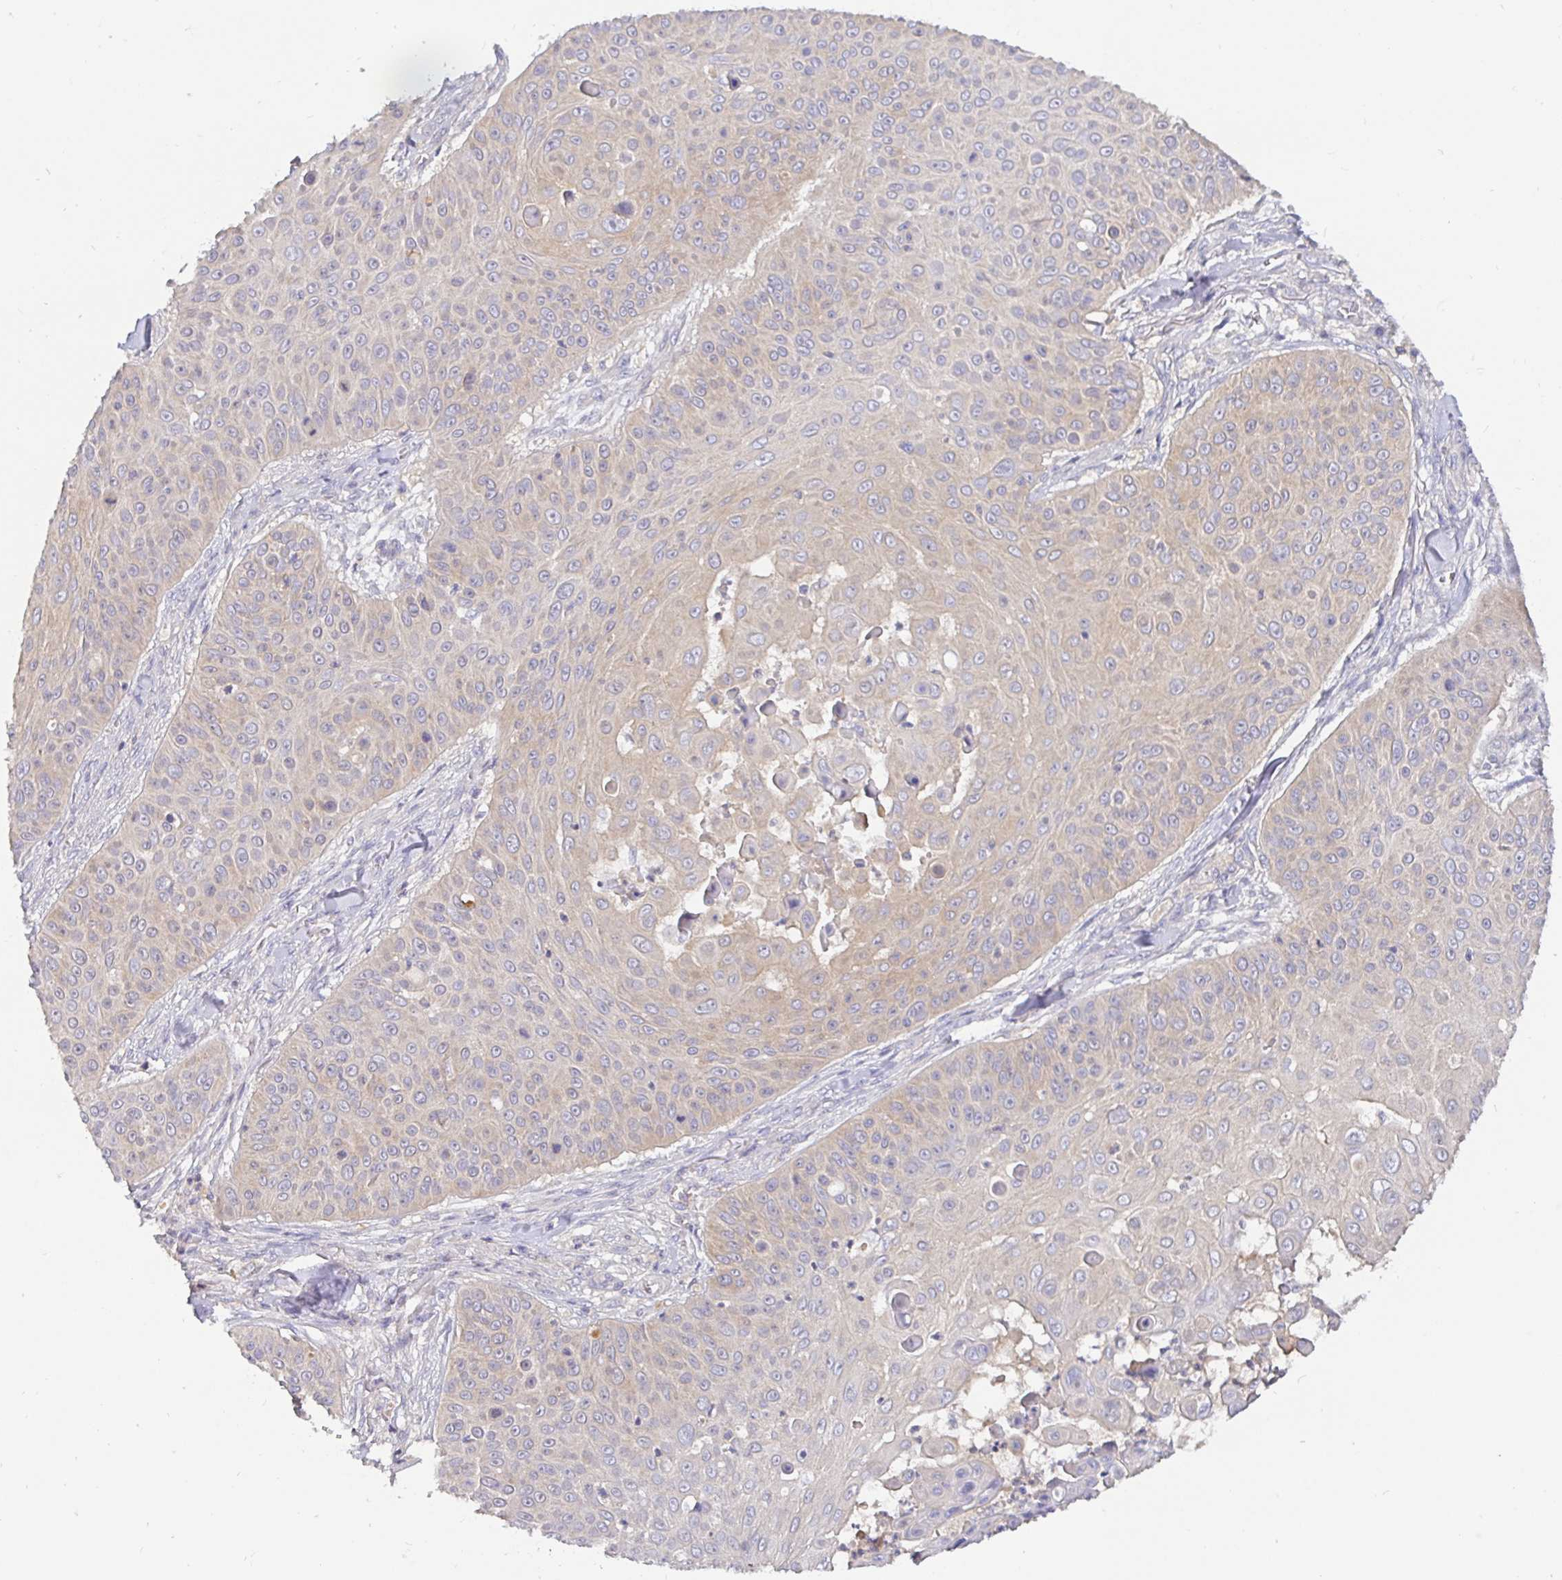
{"staining": {"intensity": "negative", "quantity": "none", "location": "none"}, "tissue": "skin cancer", "cell_type": "Tumor cells", "image_type": "cancer", "snomed": [{"axis": "morphology", "description": "Squamous cell carcinoma, NOS"}, {"axis": "topography", "description": "Skin"}], "caption": "Squamous cell carcinoma (skin) was stained to show a protein in brown. There is no significant positivity in tumor cells.", "gene": "KIF21A", "patient": {"sex": "male", "age": 82}}